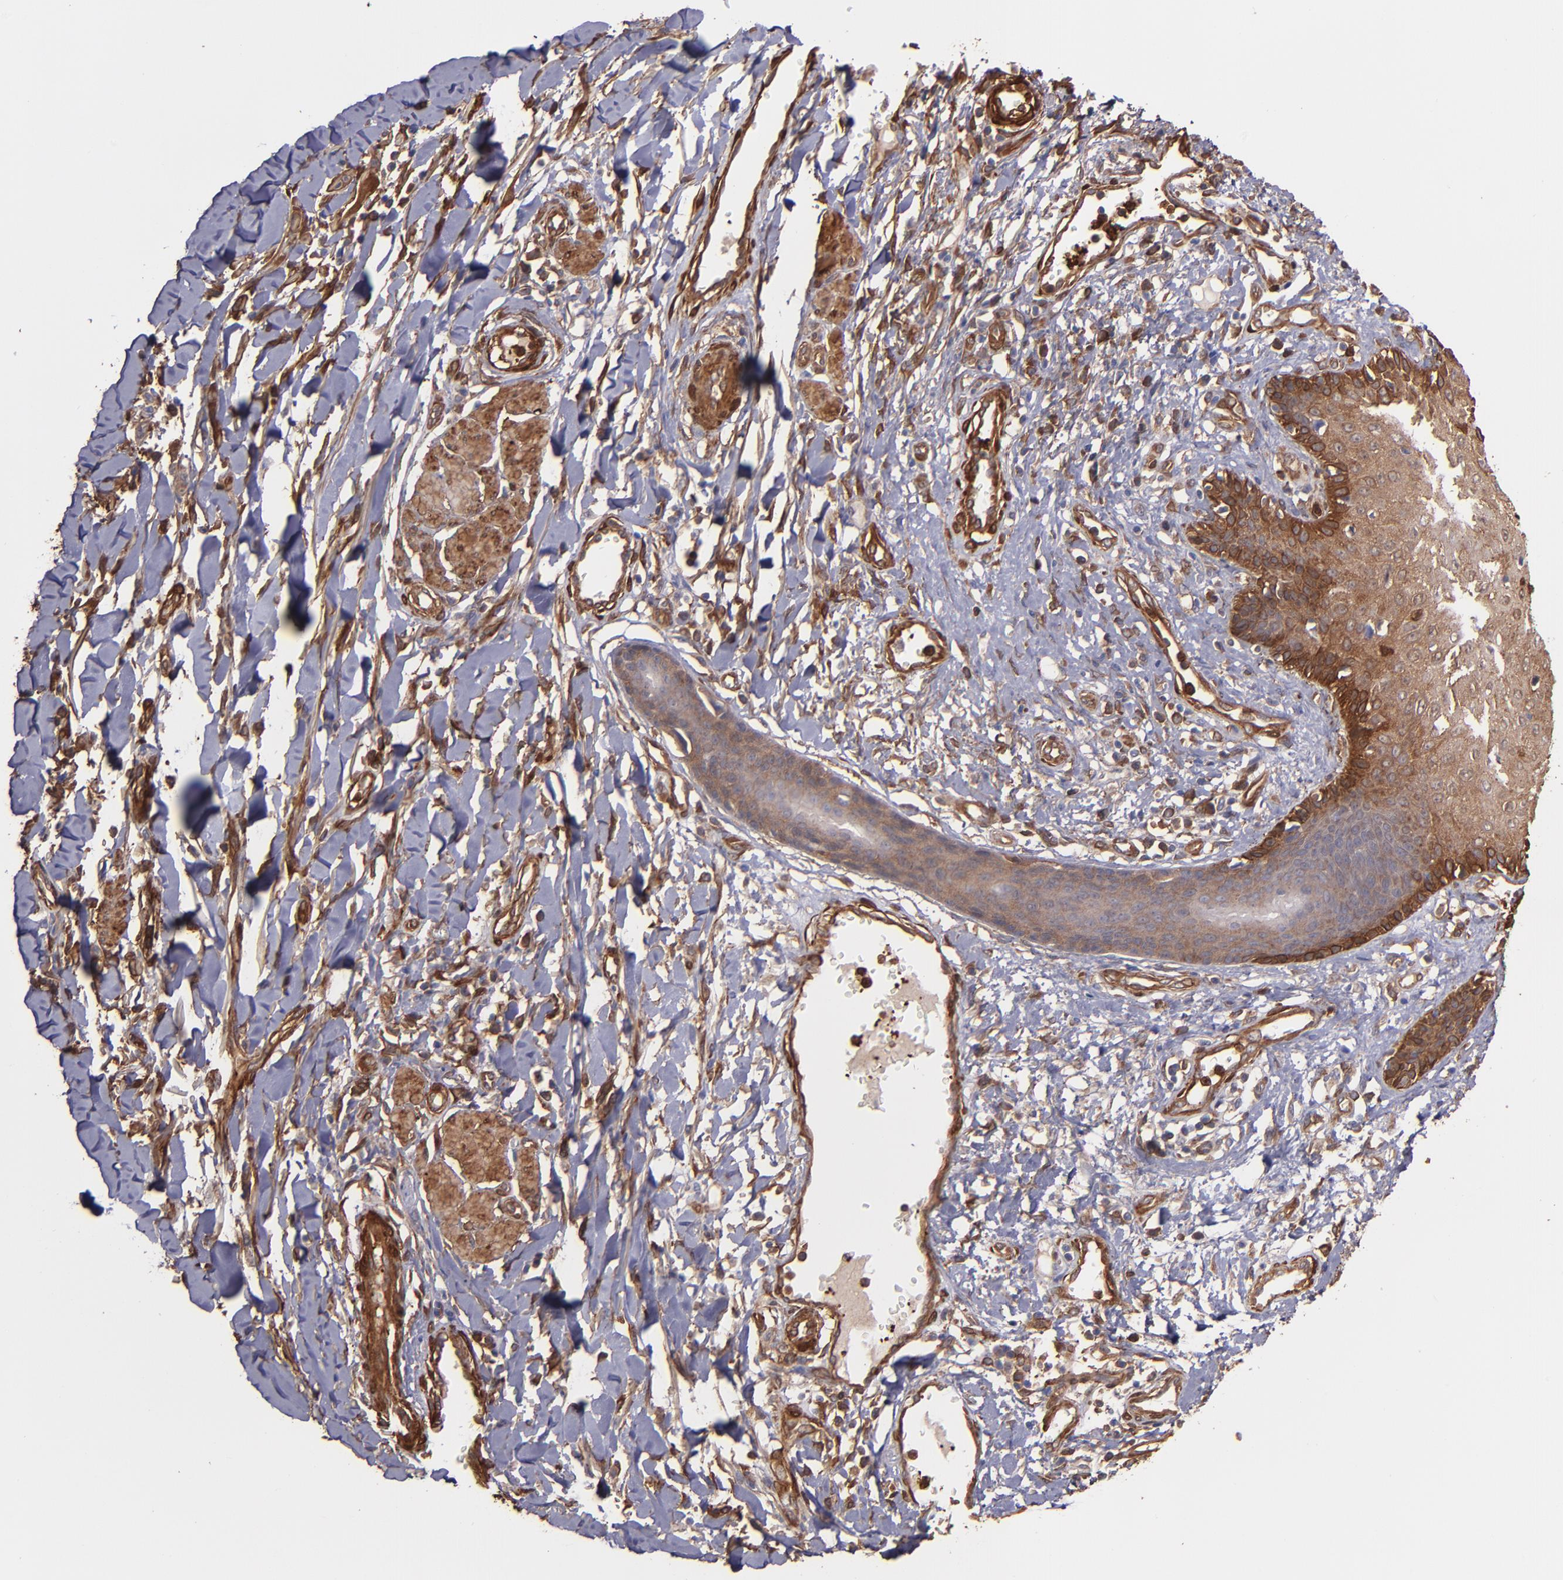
{"staining": {"intensity": "moderate", "quantity": ">75%", "location": "cytoplasmic/membranous"}, "tissue": "skin cancer", "cell_type": "Tumor cells", "image_type": "cancer", "snomed": [{"axis": "morphology", "description": "Squamous cell carcinoma, NOS"}, {"axis": "topography", "description": "Skin"}], "caption": "The photomicrograph exhibits staining of skin cancer, revealing moderate cytoplasmic/membranous protein staining (brown color) within tumor cells.", "gene": "VCL", "patient": {"sex": "female", "age": 59}}